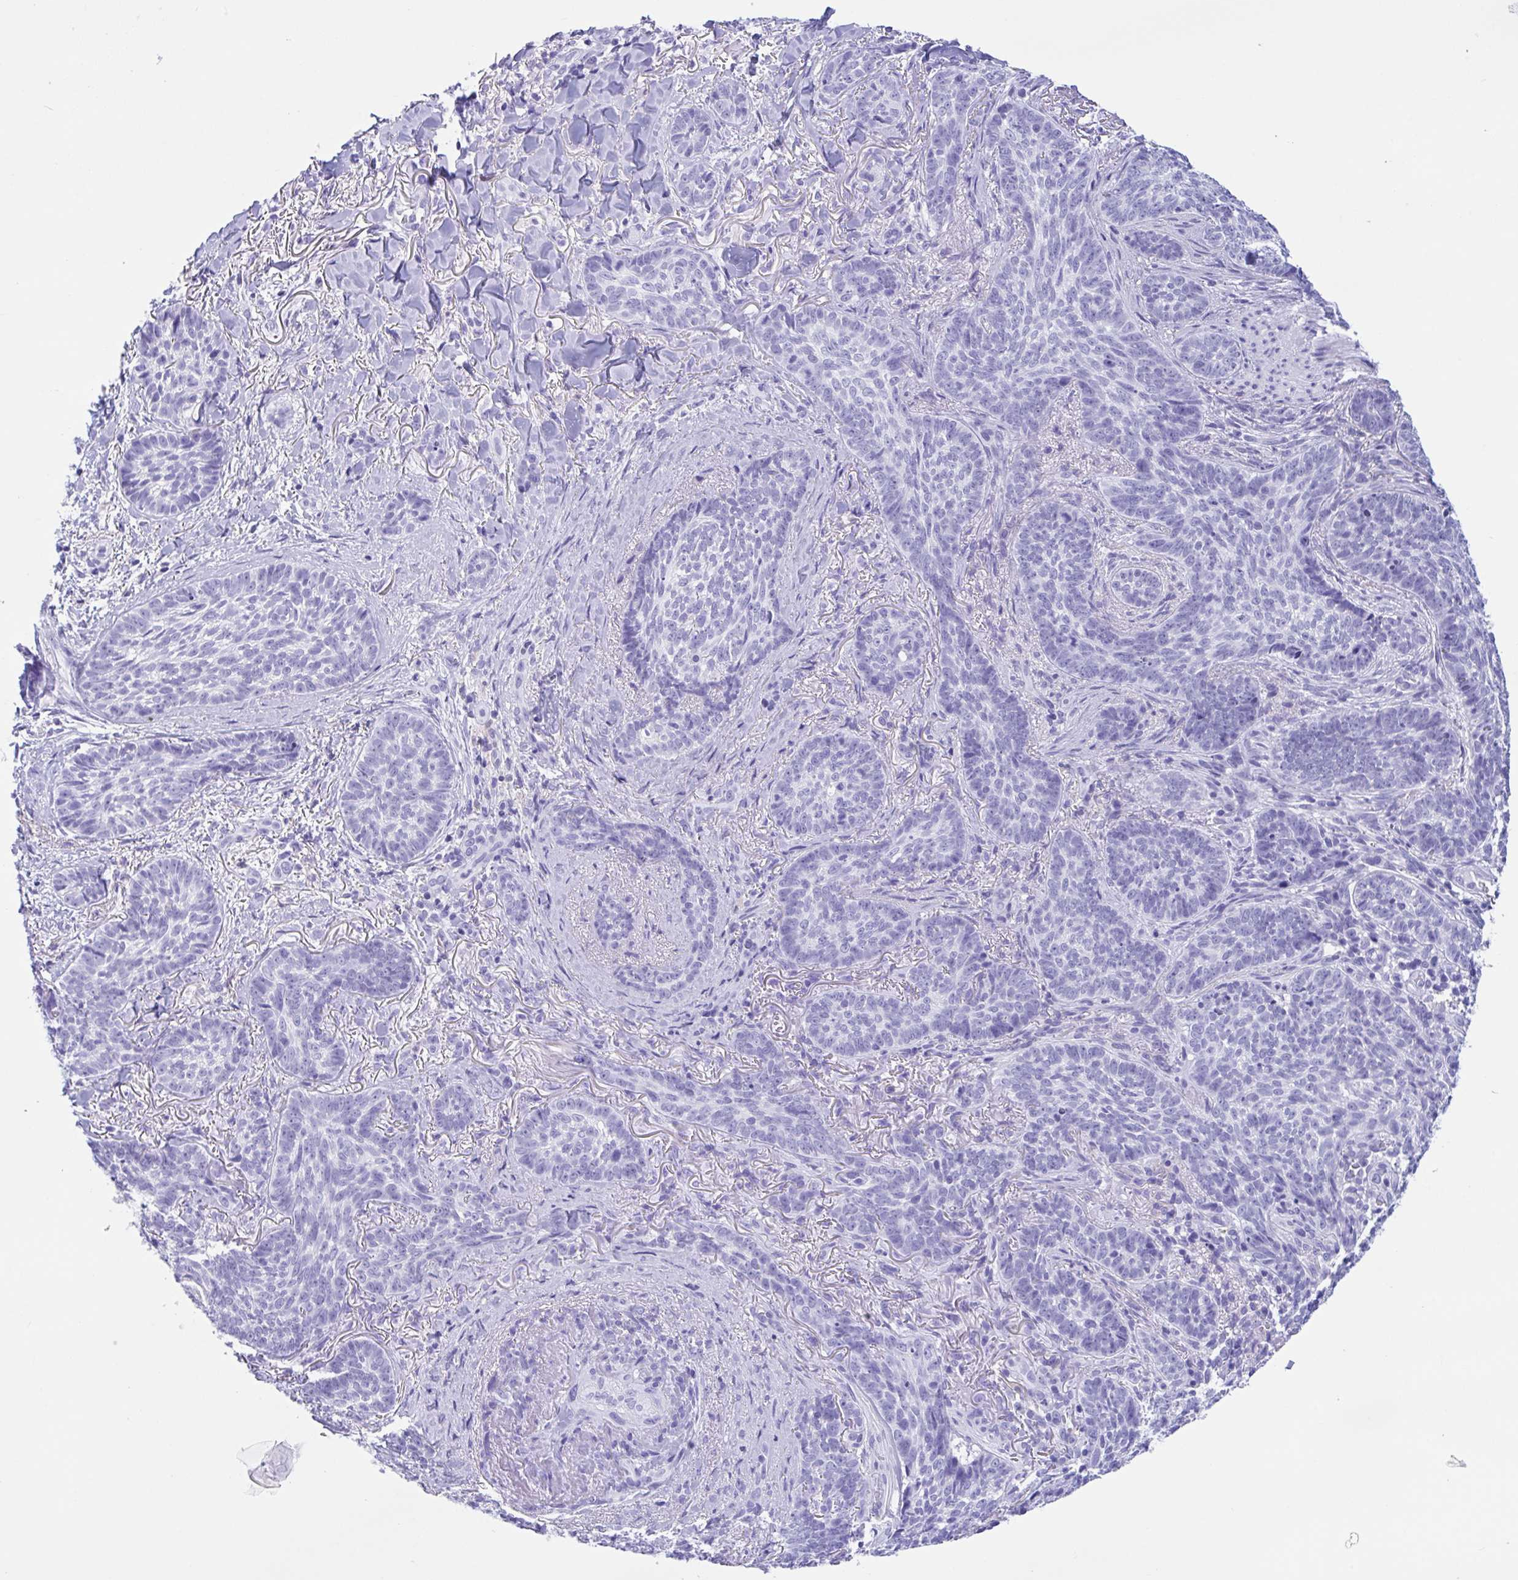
{"staining": {"intensity": "negative", "quantity": "none", "location": "none"}, "tissue": "skin cancer", "cell_type": "Tumor cells", "image_type": "cancer", "snomed": [{"axis": "morphology", "description": "Basal cell carcinoma"}, {"axis": "topography", "description": "Skin"}, {"axis": "topography", "description": "Skin of face"}], "caption": "An image of human basal cell carcinoma (skin) is negative for staining in tumor cells.", "gene": "ZNF850", "patient": {"sex": "male", "age": 88}}